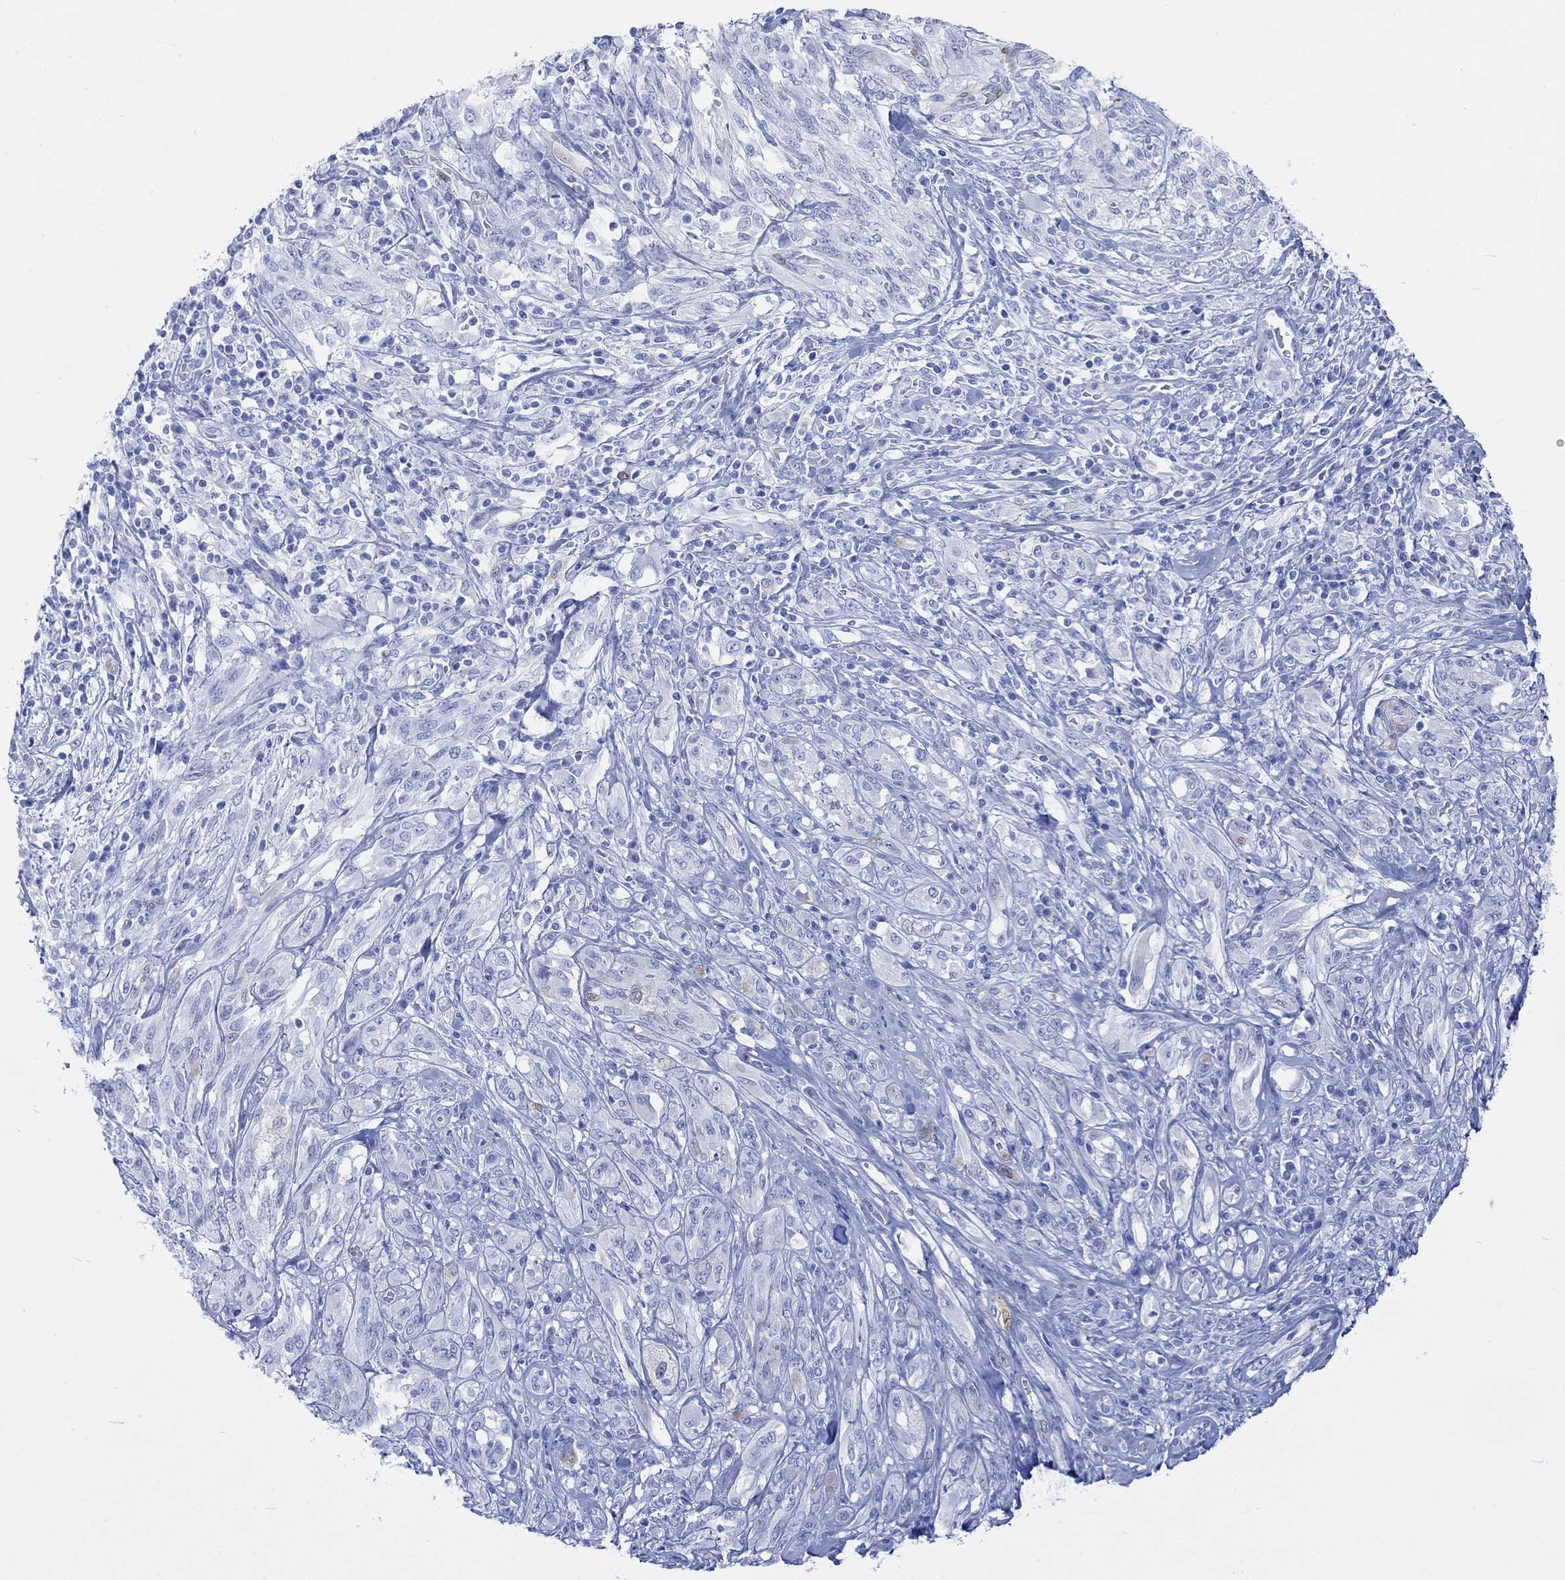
{"staining": {"intensity": "negative", "quantity": "none", "location": "none"}, "tissue": "melanoma", "cell_type": "Tumor cells", "image_type": "cancer", "snomed": [{"axis": "morphology", "description": "Malignant melanoma, NOS"}, {"axis": "topography", "description": "Skin"}], "caption": "IHC histopathology image of malignant melanoma stained for a protein (brown), which displays no positivity in tumor cells.", "gene": "TPPP3", "patient": {"sex": "female", "age": 91}}